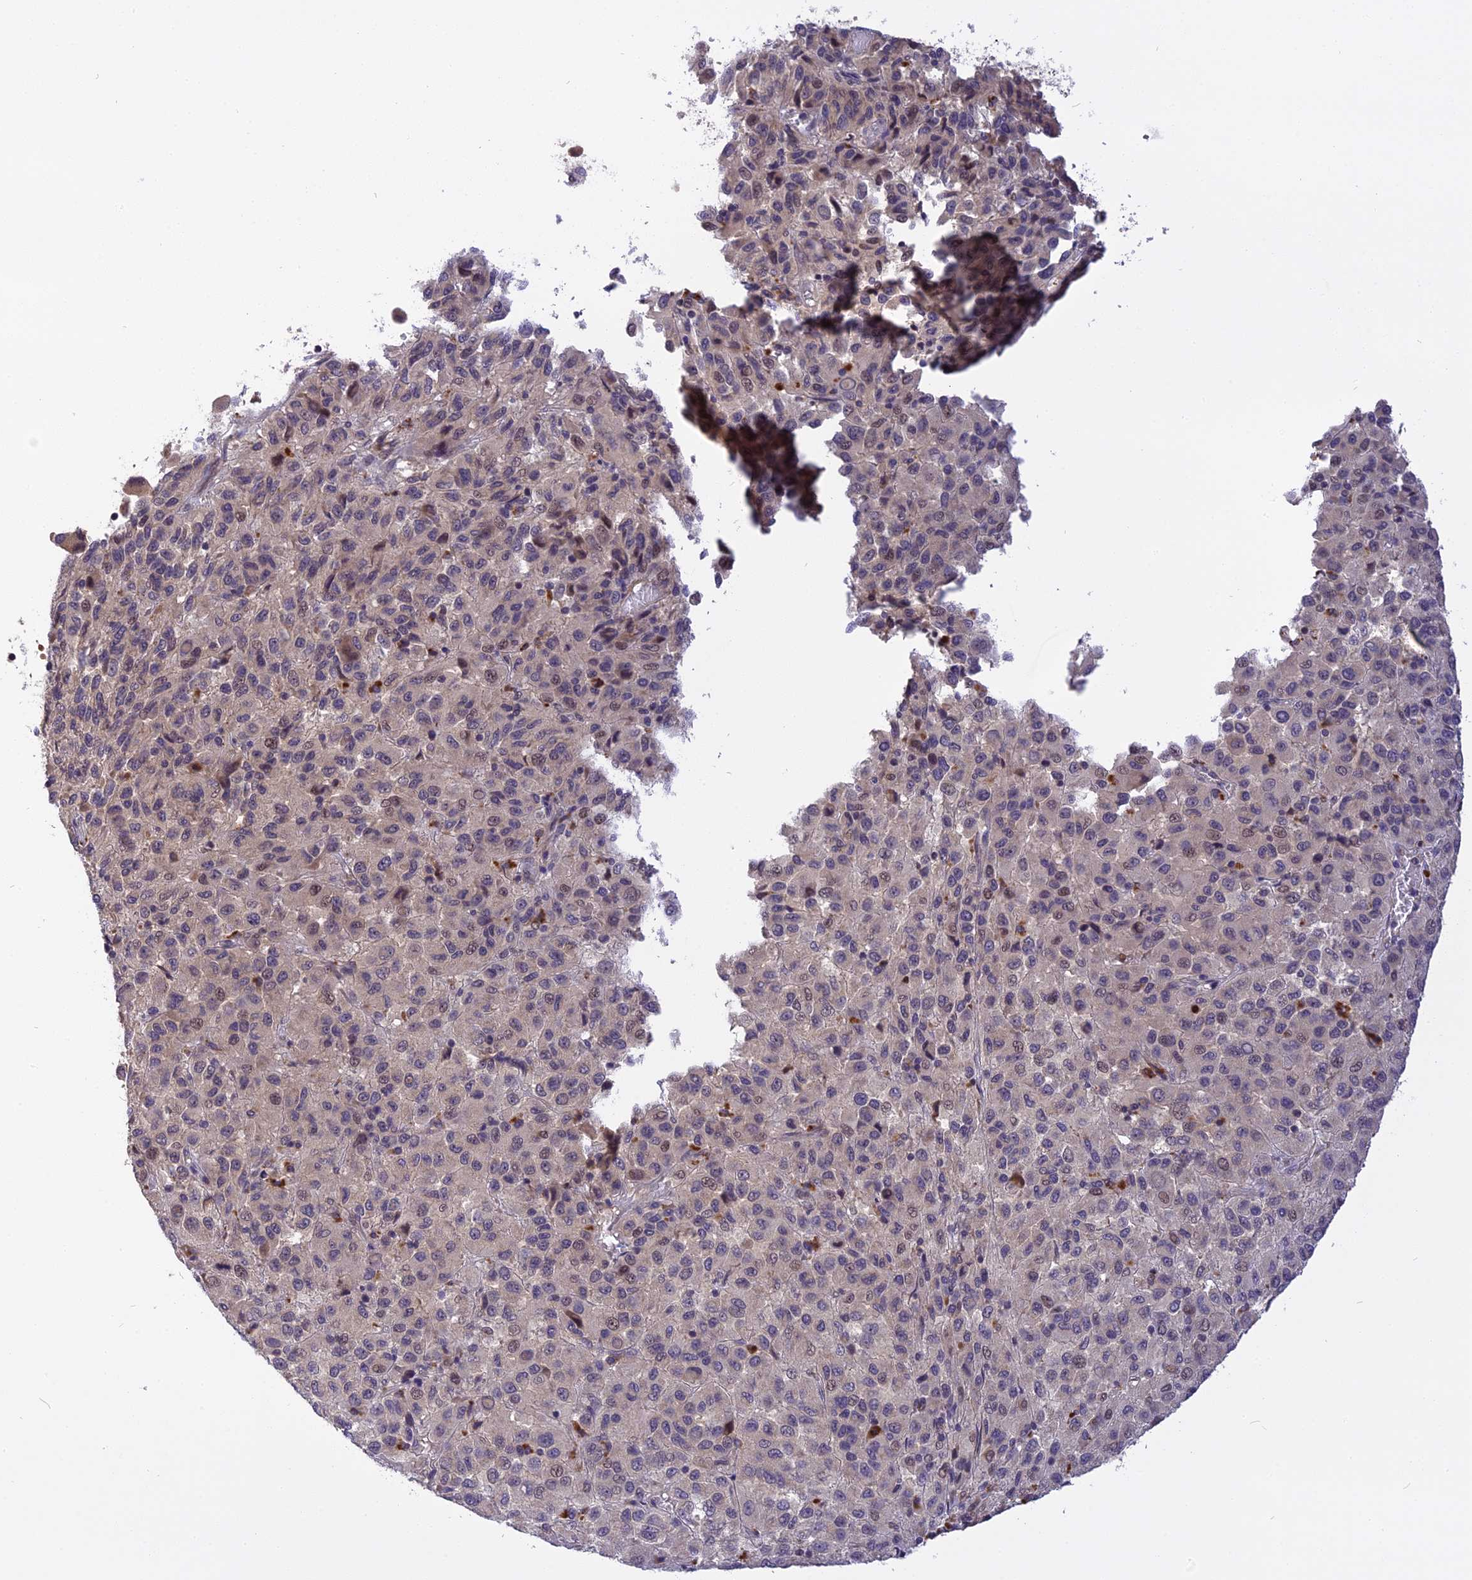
{"staining": {"intensity": "negative", "quantity": "none", "location": "none"}, "tissue": "melanoma", "cell_type": "Tumor cells", "image_type": "cancer", "snomed": [{"axis": "morphology", "description": "Malignant melanoma, Metastatic site"}, {"axis": "topography", "description": "Lung"}], "caption": "Tumor cells show no significant protein expression in malignant melanoma (metastatic site). (DAB immunohistochemistry visualized using brightfield microscopy, high magnification).", "gene": "FNIP2", "patient": {"sex": "male", "age": 64}}